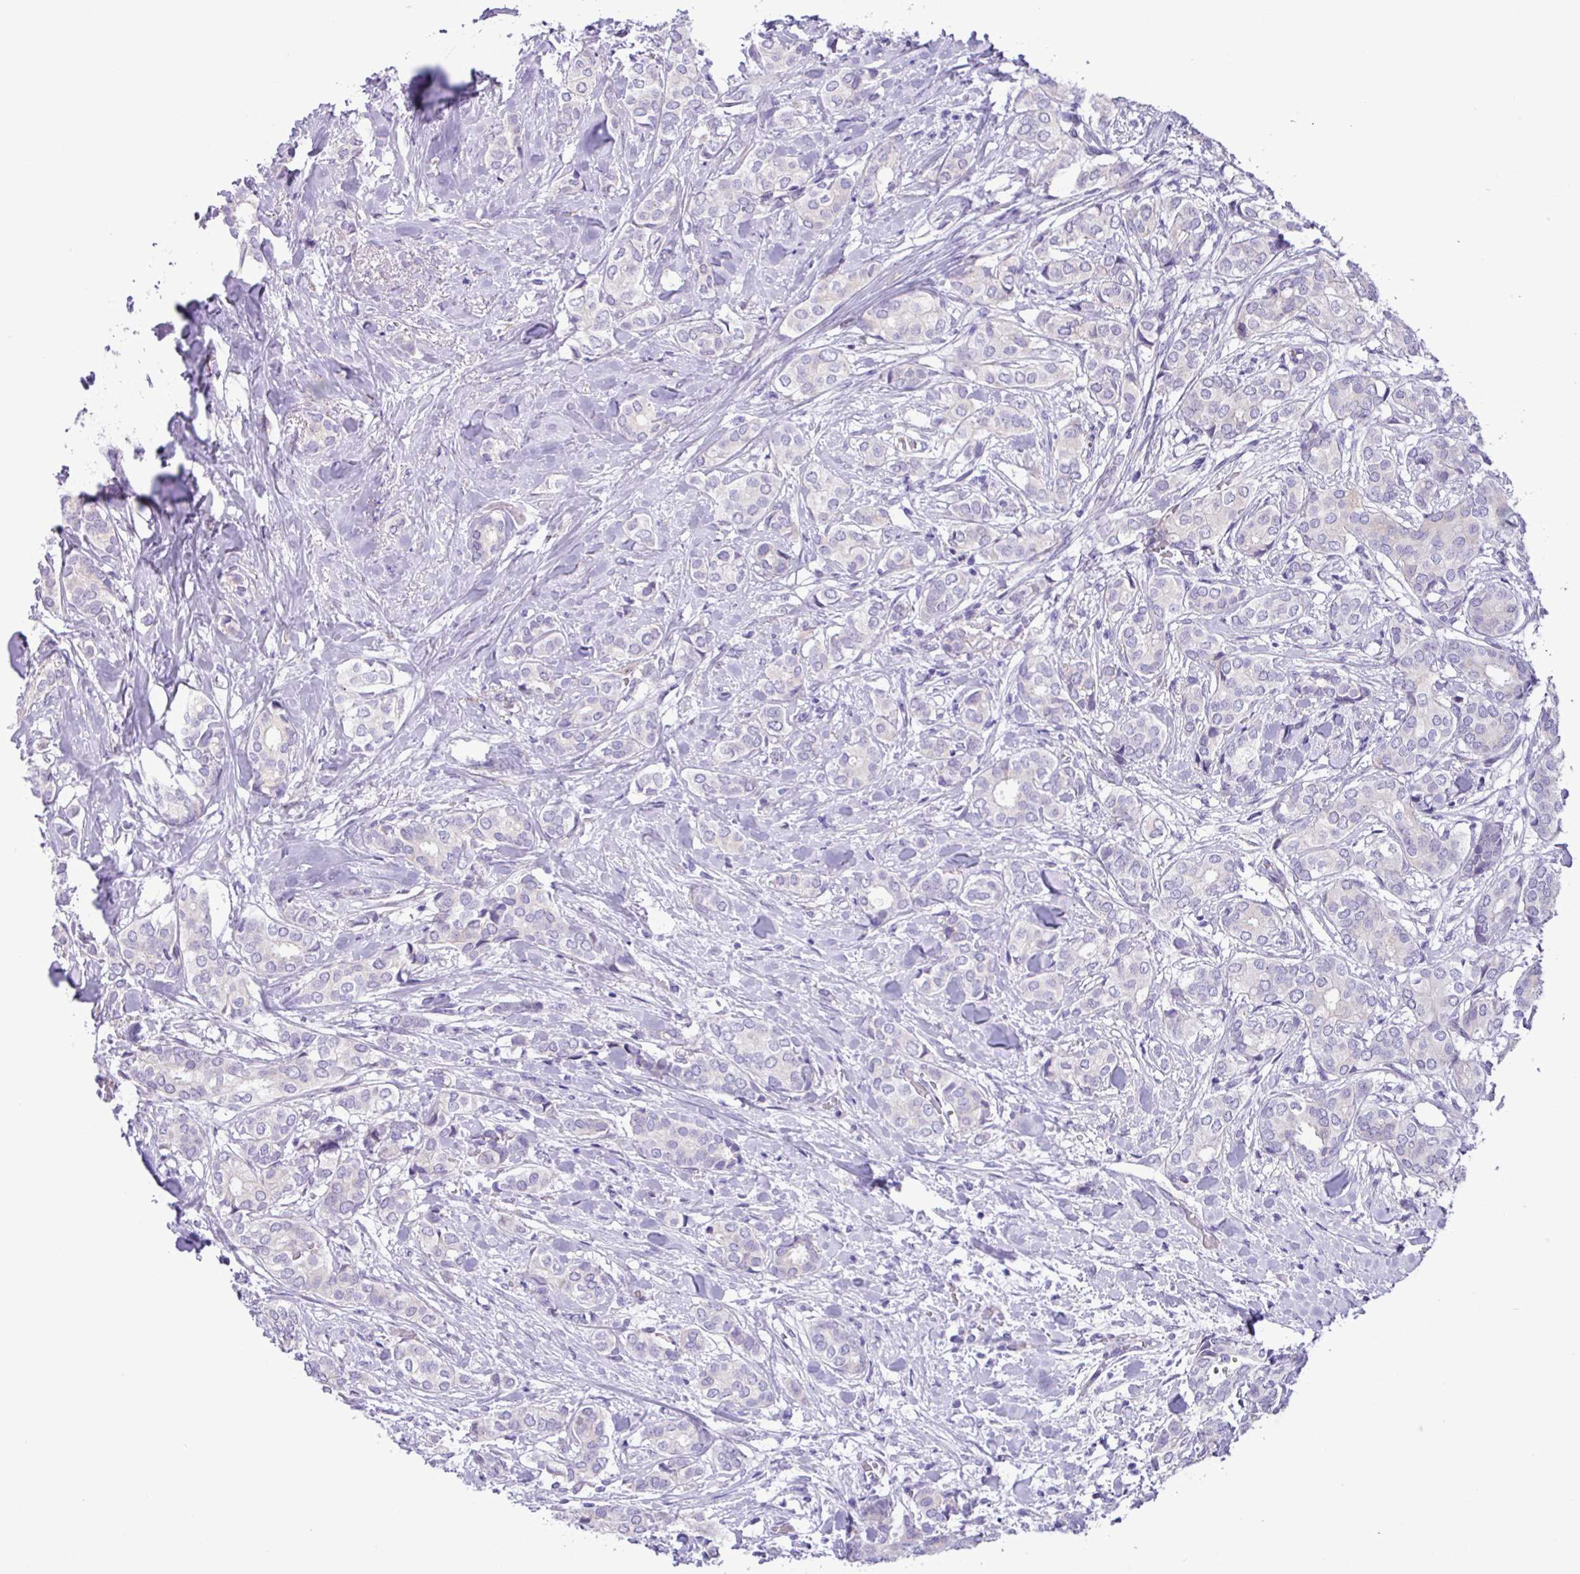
{"staining": {"intensity": "negative", "quantity": "none", "location": "none"}, "tissue": "breast cancer", "cell_type": "Tumor cells", "image_type": "cancer", "snomed": [{"axis": "morphology", "description": "Duct carcinoma"}, {"axis": "topography", "description": "Breast"}], "caption": "Breast cancer (infiltrating ductal carcinoma) was stained to show a protein in brown. There is no significant positivity in tumor cells.", "gene": "SLC38A1", "patient": {"sex": "female", "age": 73}}